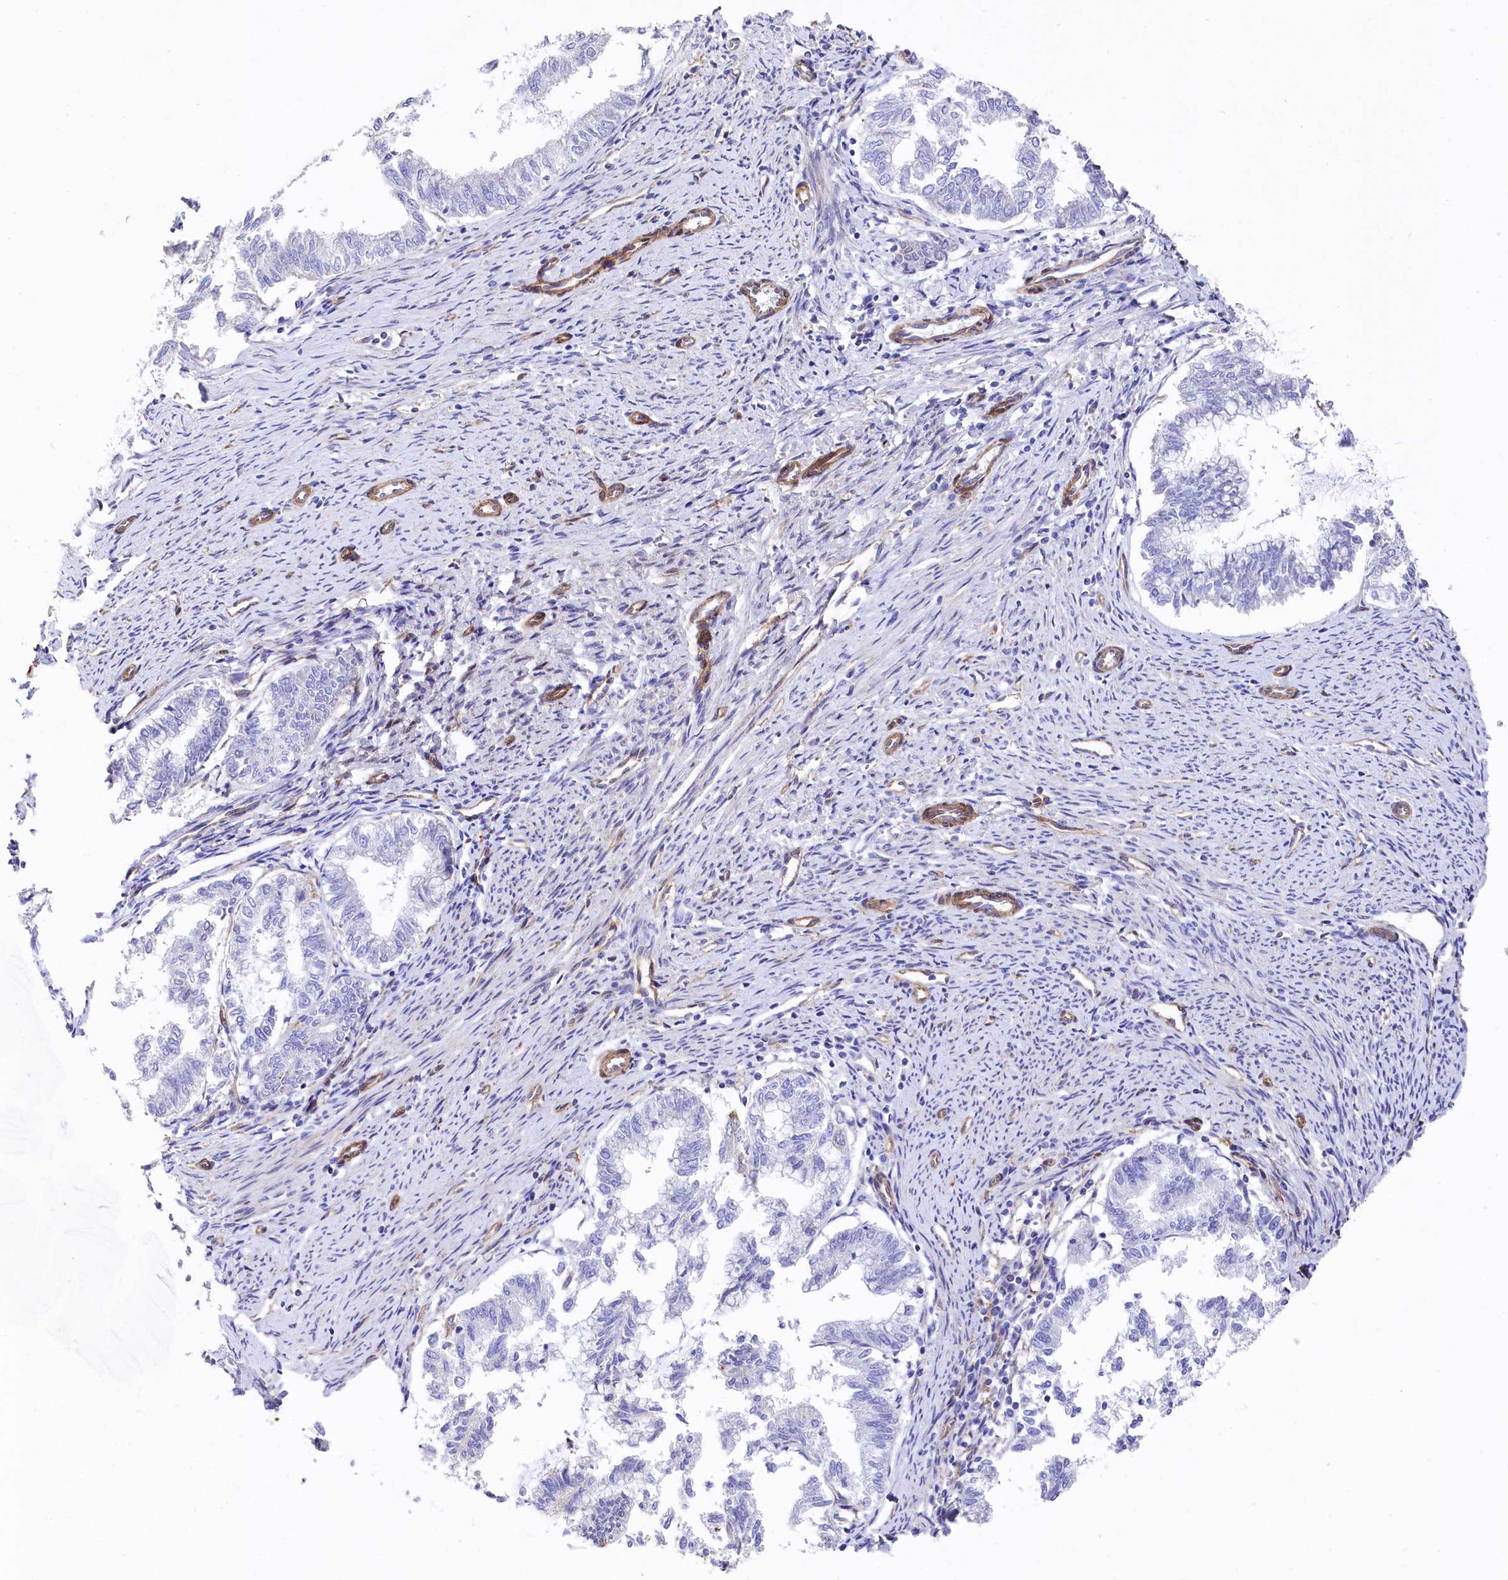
{"staining": {"intensity": "negative", "quantity": "none", "location": "none"}, "tissue": "endometrial cancer", "cell_type": "Tumor cells", "image_type": "cancer", "snomed": [{"axis": "morphology", "description": "Adenocarcinoma, NOS"}, {"axis": "topography", "description": "Endometrium"}], "caption": "Tumor cells show no significant protein expression in endometrial adenocarcinoma. The staining is performed using DAB brown chromogen with nuclei counter-stained in using hematoxylin.", "gene": "TNKS1BP1", "patient": {"sex": "female", "age": 79}}